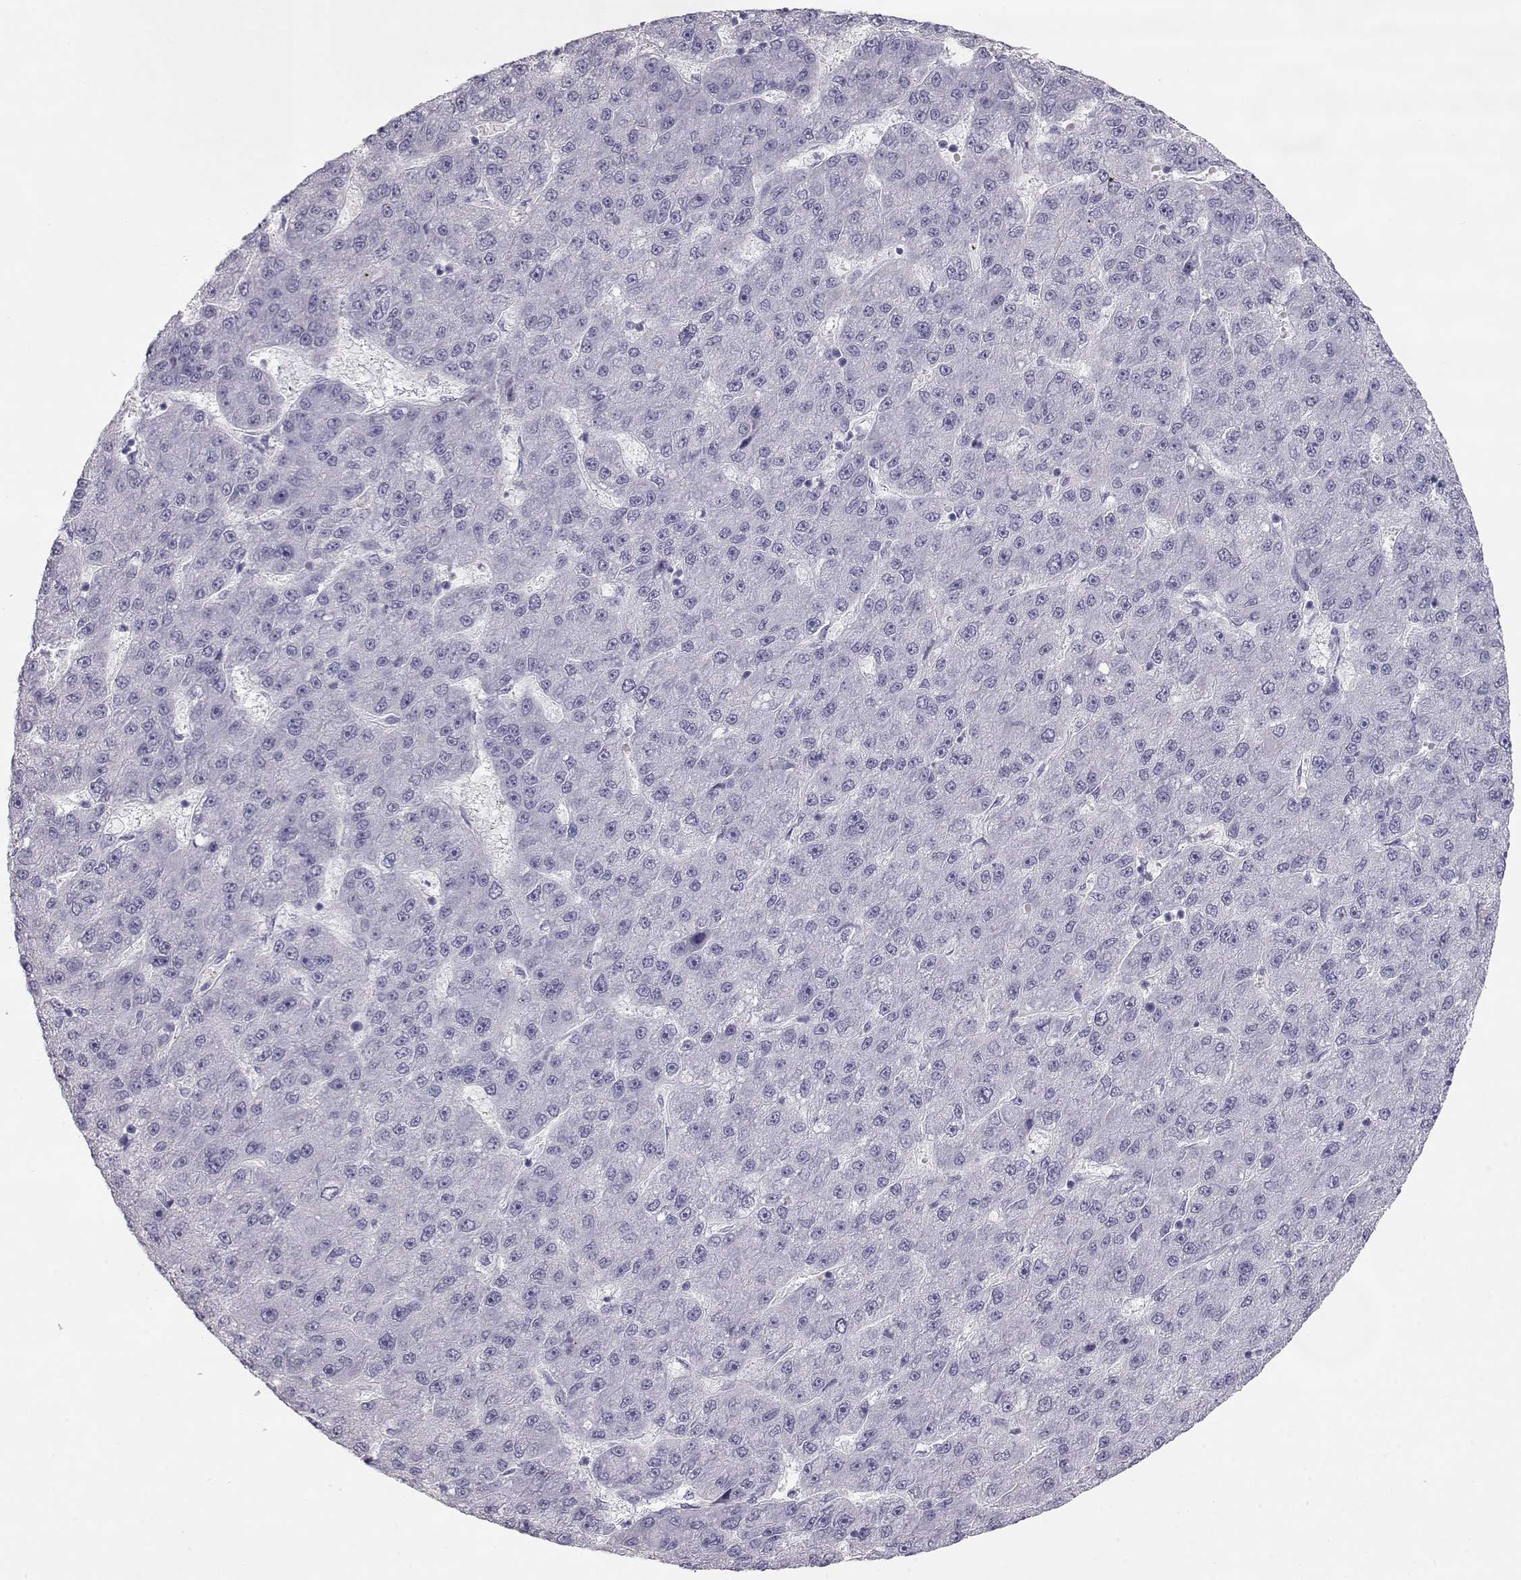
{"staining": {"intensity": "negative", "quantity": "none", "location": "none"}, "tissue": "liver cancer", "cell_type": "Tumor cells", "image_type": "cancer", "snomed": [{"axis": "morphology", "description": "Carcinoma, Hepatocellular, NOS"}, {"axis": "topography", "description": "Liver"}], "caption": "Histopathology image shows no significant protein expression in tumor cells of liver cancer (hepatocellular carcinoma).", "gene": "SLITRK3", "patient": {"sex": "male", "age": 67}}